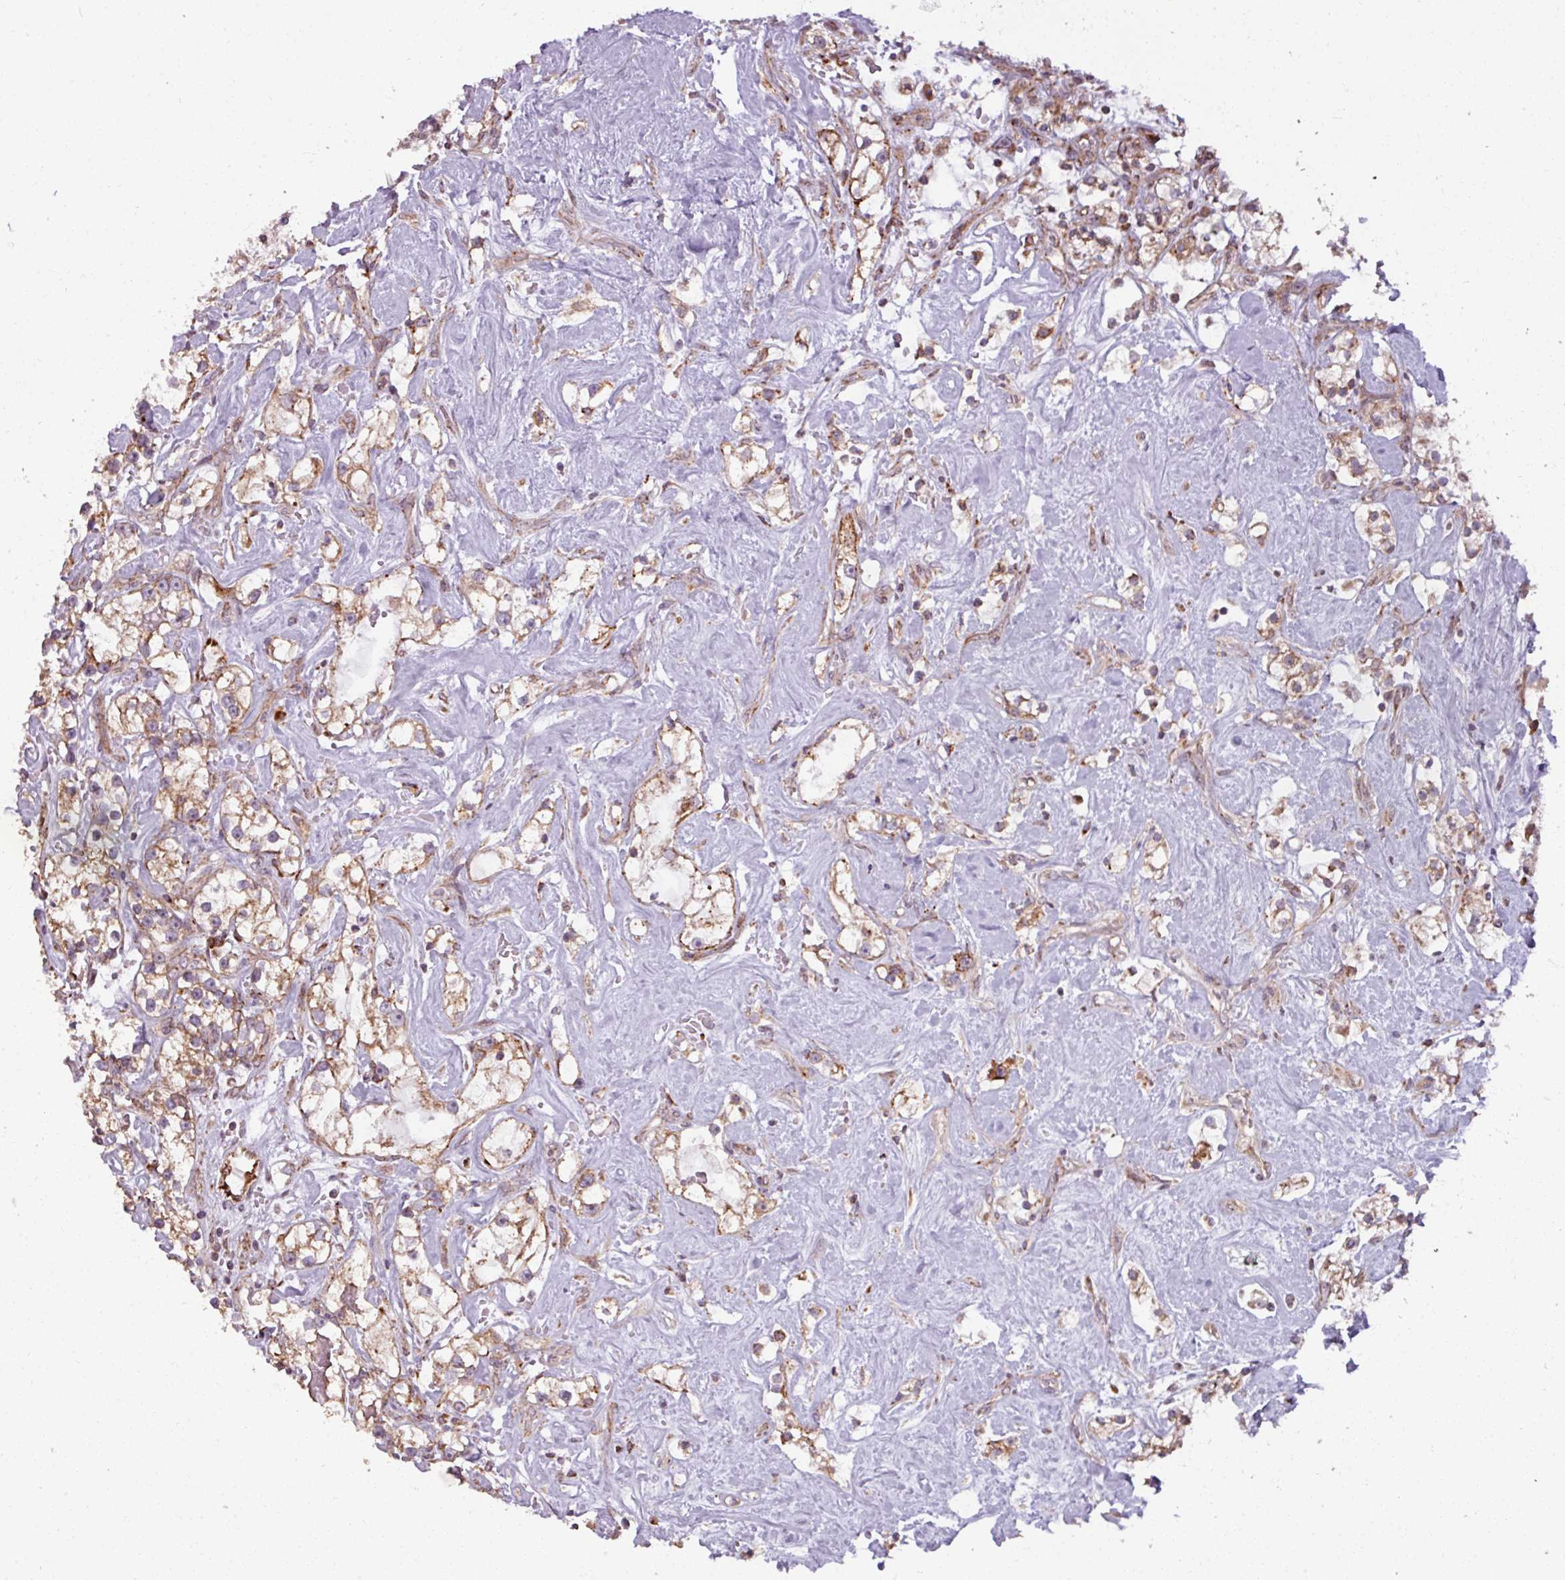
{"staining": {"intensity": "moderate", "quantity": "25%-75%", "location": "cytoplasmic/membranous"}, "tissue": "renal cancer", "cell_type": "Tumor cells", "image_type": "cancer", "snomed": [{"axis": "morphology", "description": "Adenocarcinoma, NOS"}, {"axis": "topography", "description": "Kidney"}], "caption": "Tumor cells demonstrate moderate cytoplasmic/membranous staining in approximately 25%-75% of cells in renal adenocarcinoma.", "gene": "MAGT1", "patient": {"sex": "male", "age": 77}}